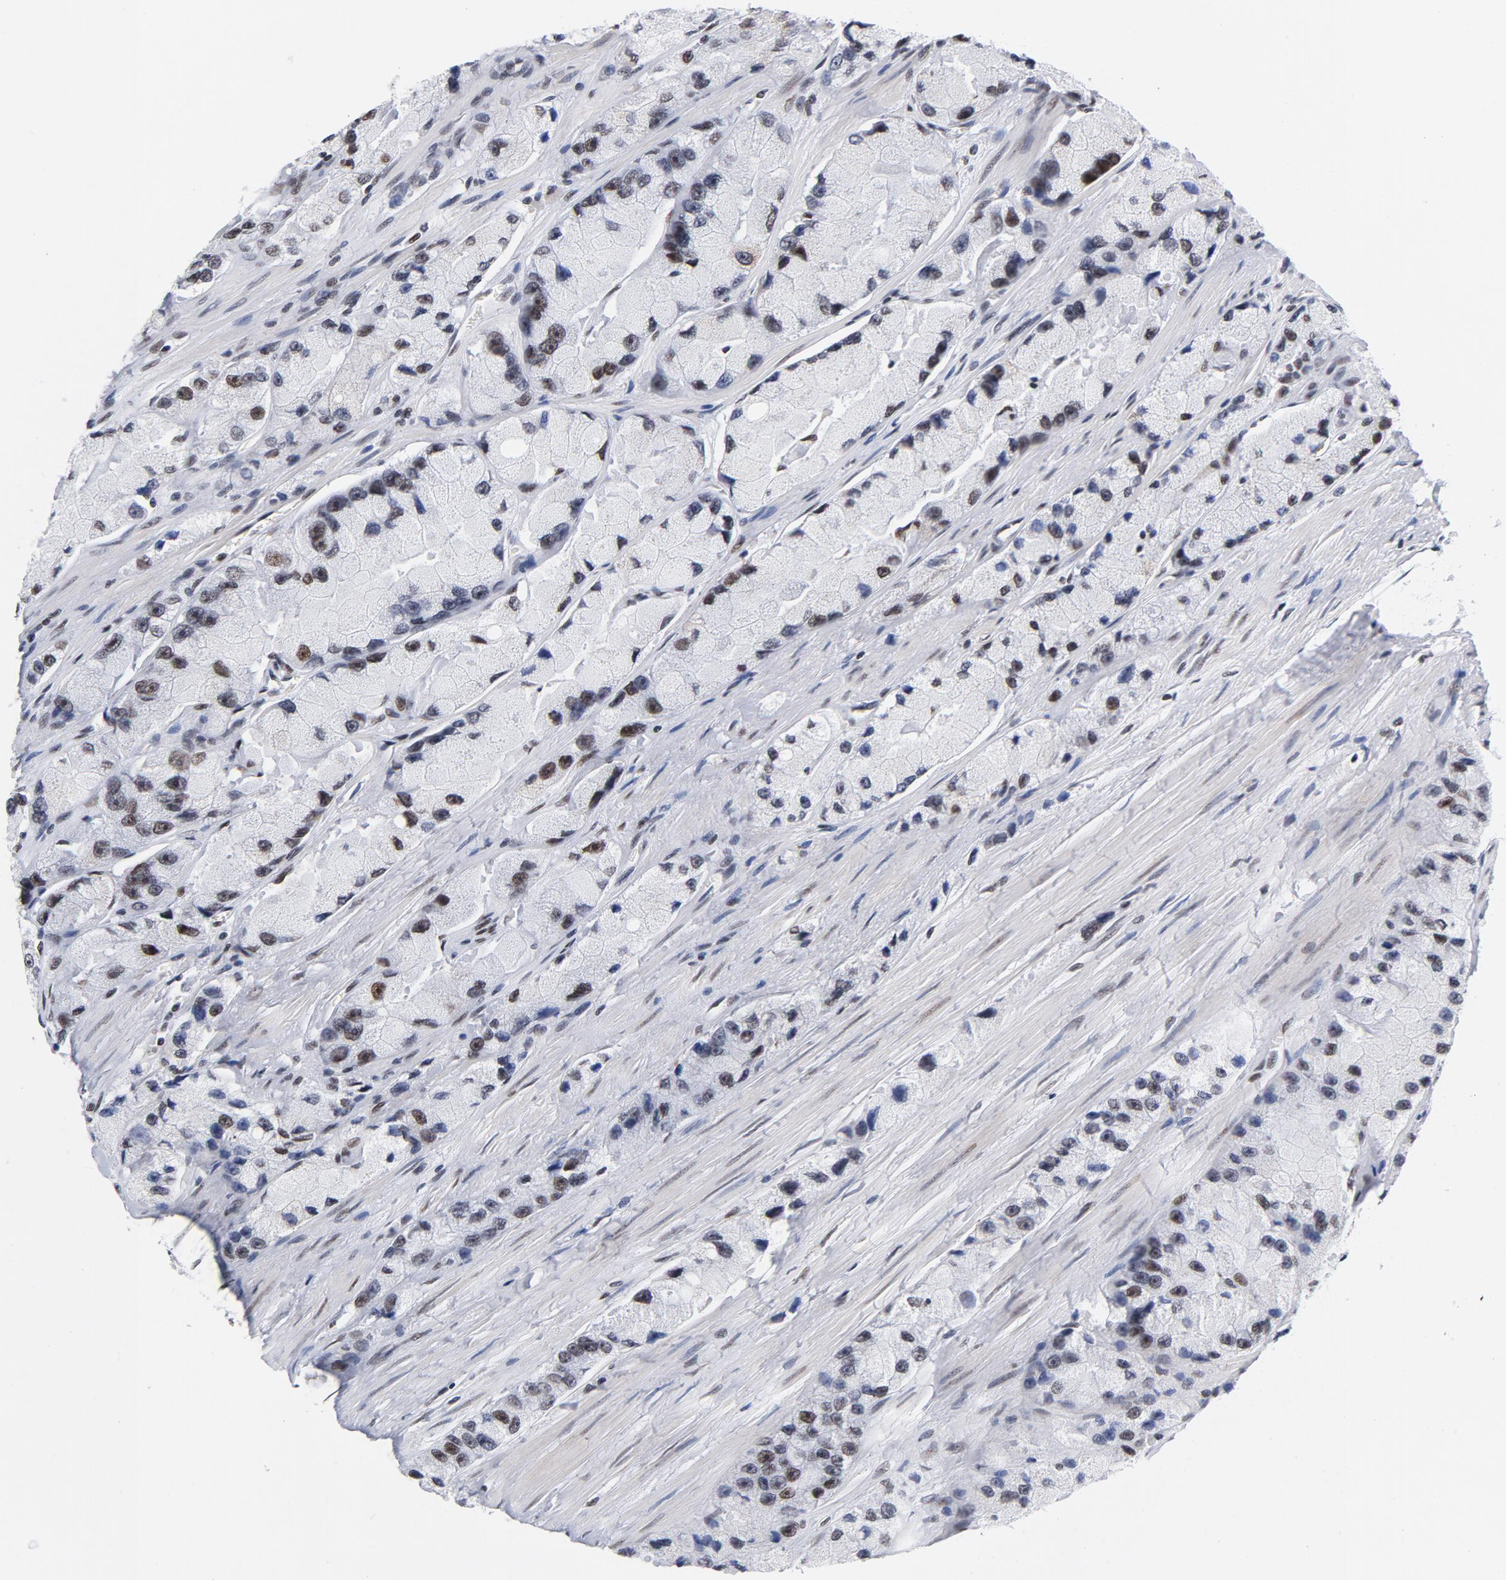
{"staining": {"intensity": "moderate", "quantity": "25%-75%", "location": "nuclear"}, "tissue": "prostate cancer", "cell_type": "Tumor cells", "image_type": "cancer", "snomed": [{"axis": "morphology", "description": "Adenocarcinoma, High grade"}, {"axis": "topography", "description": "Prostate"}], "caption": "Prostate cancer tissue exhibits moderate nuclear expression in approximately 25%-75% of tumor cells, visualized by immunohistochemistry. Nuclei are stained in blue.", "gene": "TOP2B", "patient": {"sex": "male", "age": 58}}